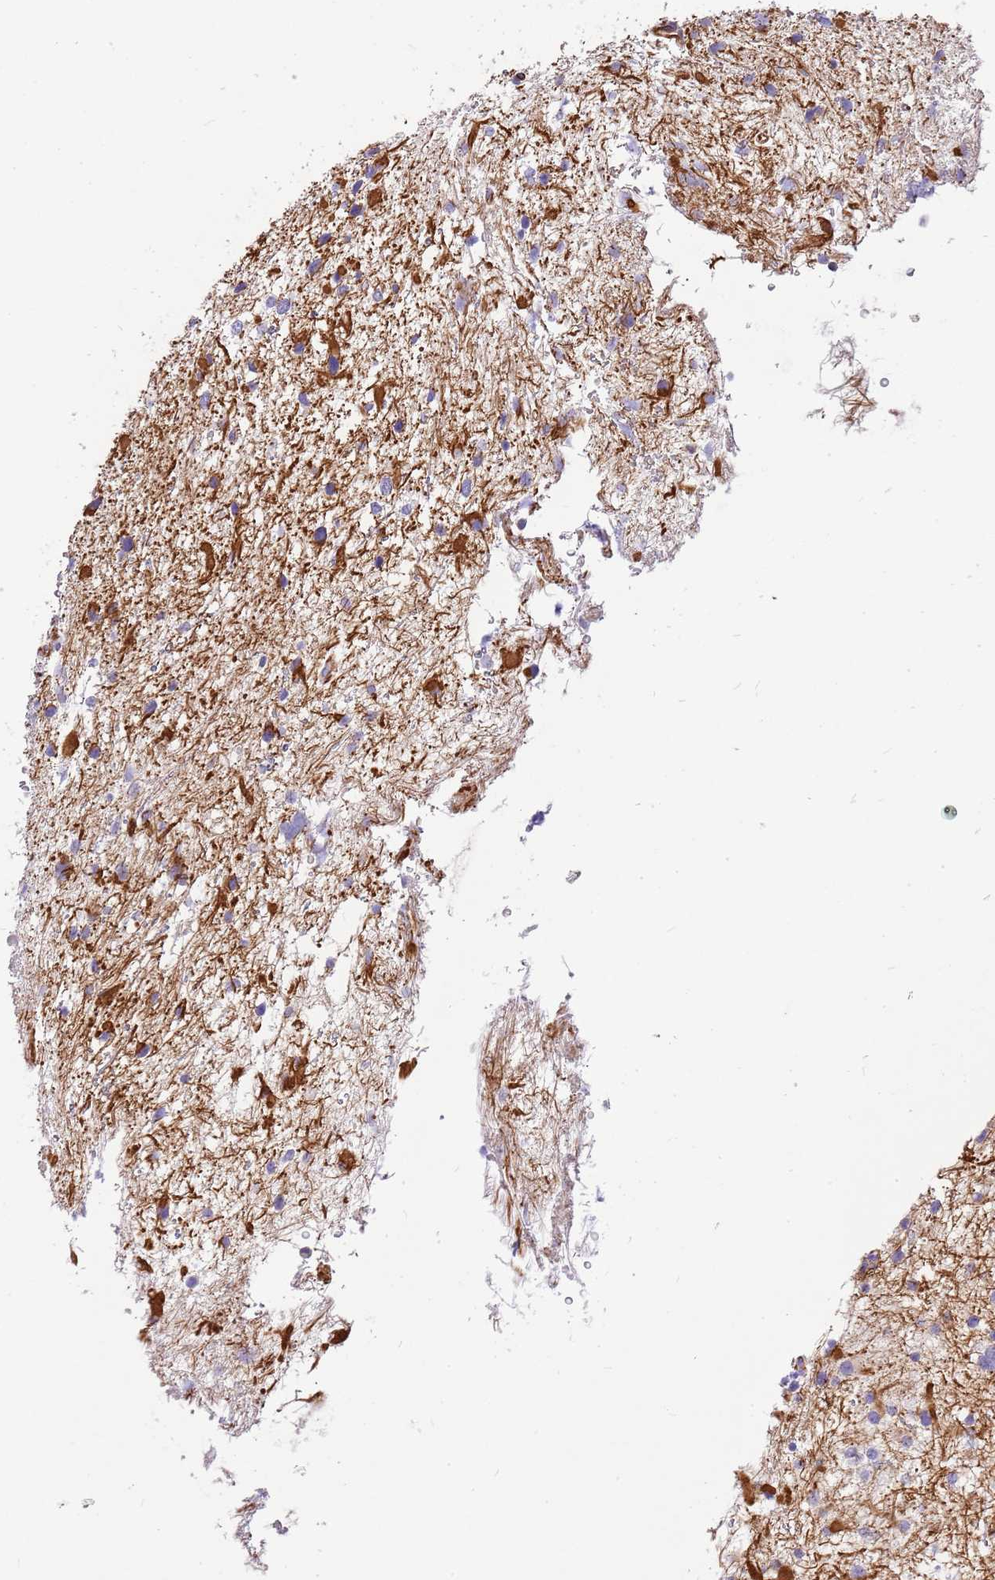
{"staining": {"intensity": "moderate", "quantity": "<25%", "location": "cytoplasmic/membranous"}, "tissue": "glioma", "cell_type": "Tumor cells", "image_type": "cancer", "snomed": [{"axis": "morphology", "description": "Glioma, malignant, Low grade"}, {"axis": "topography", "description": "Brain"}], "caption": "Glioma stained with a protein marker demonstrates moderate staining in tumor cells.", "gene": "ZDHHC1", "patient": {"sex": "female", "age": 32}}